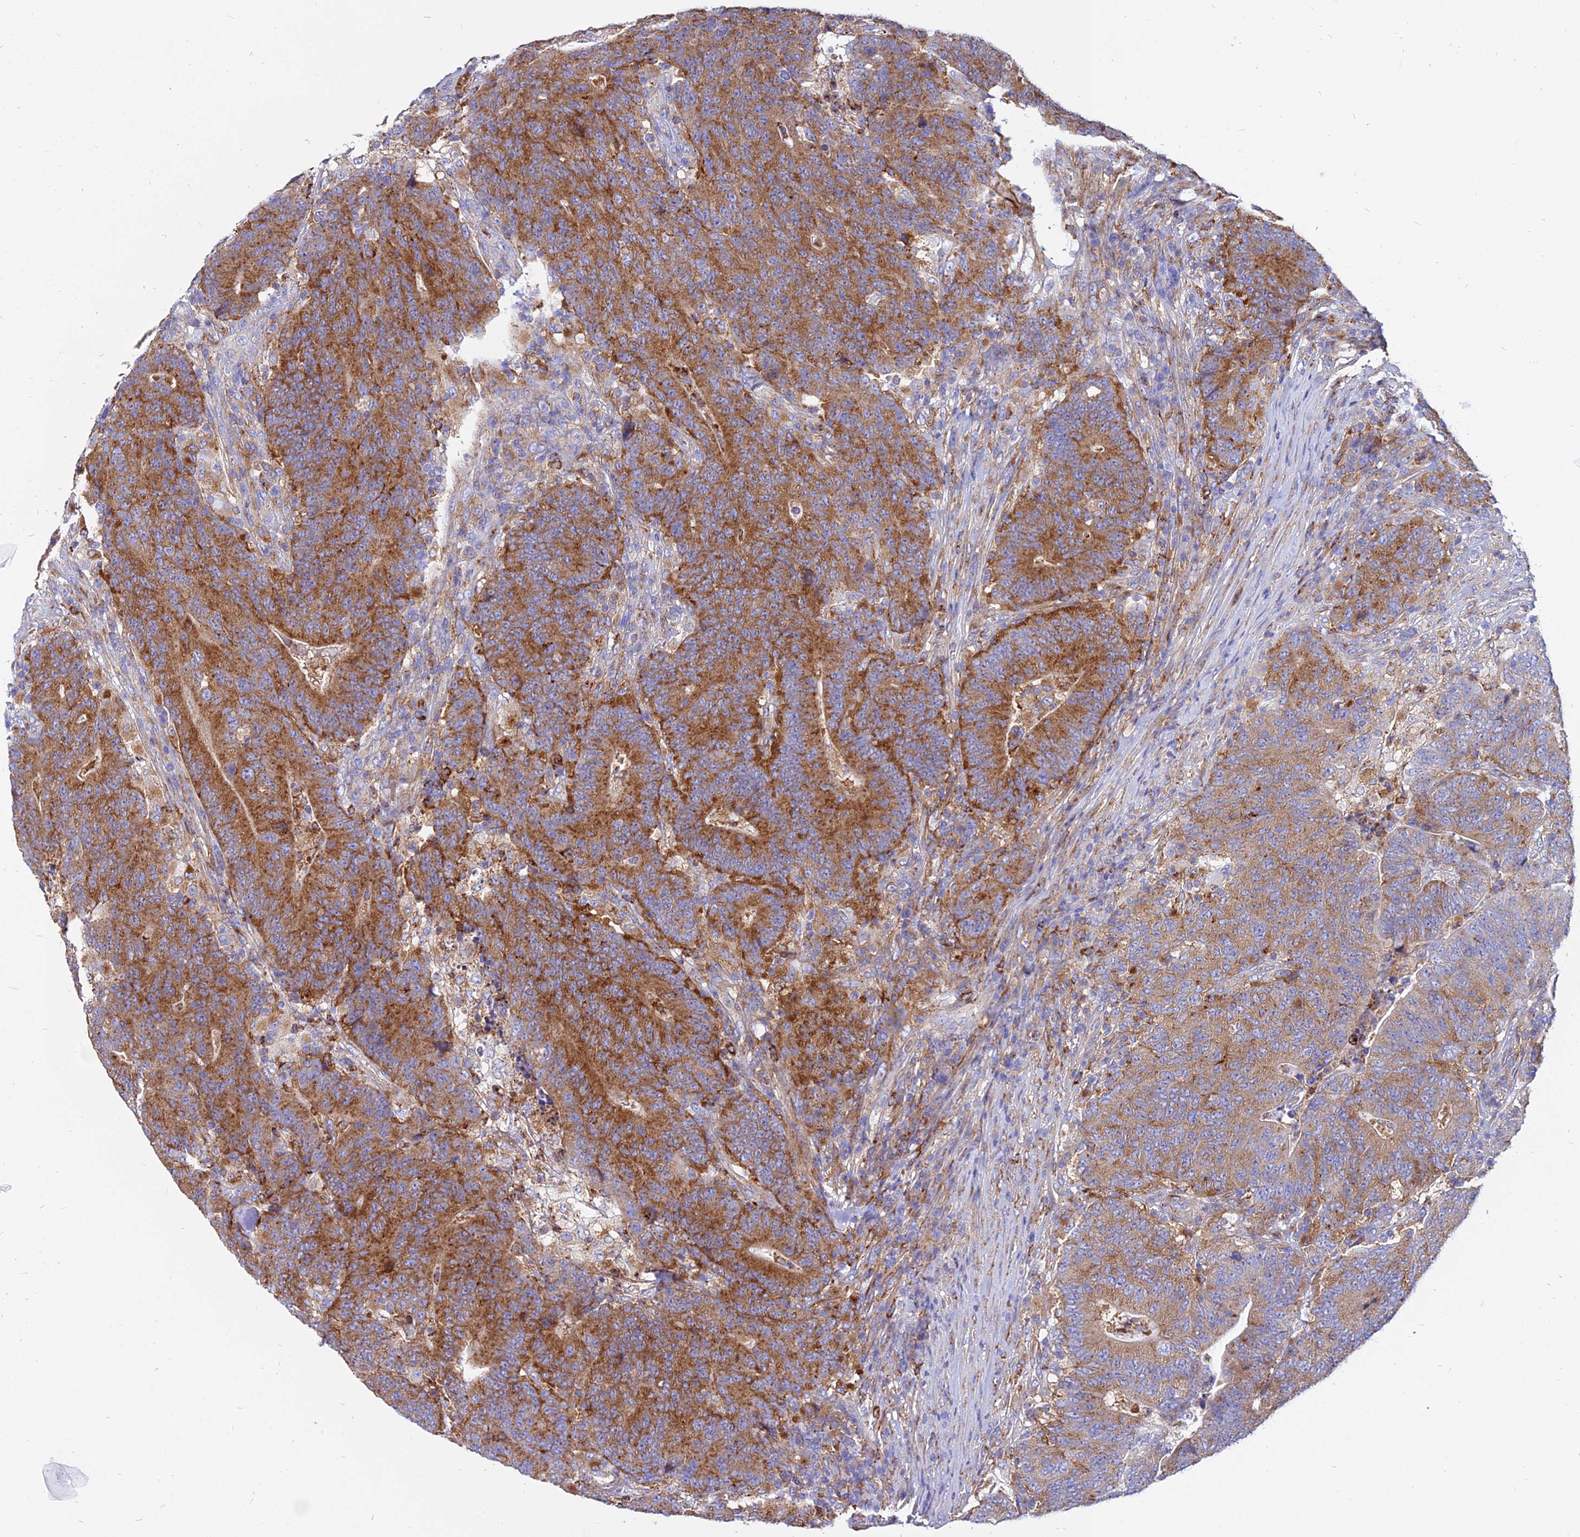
{"staining": {"intensity": "strong", "quantity": ">75%", "location": "cytoplasmic/membranous"}, "tissue": "colorectal cancer", "cell_type": "Tumor cells", "image_type": "cancer", "snomed": [{"axis": "morphology", "description": "Adenocarcinoma, NOS"}, {"axis": "topography", "description": "Colon"}], "caption": "Immunohistochemistry (IHC) staining of adenocarcinoma (colorectal), which demonstrates high levels of strong cytoplasmic/membranous positivity in approximately >75% of tumor cells indicating strong cytoplasmic/membranous protein positivity. The staining was performed using DAB (3,3'-diaminobenzidine) (brown) for protein detection and nuclei were counterstained in hematoxylin (blue).", "gene": "AGTRAP", "patient": {"sex": "female", "age": 75}}